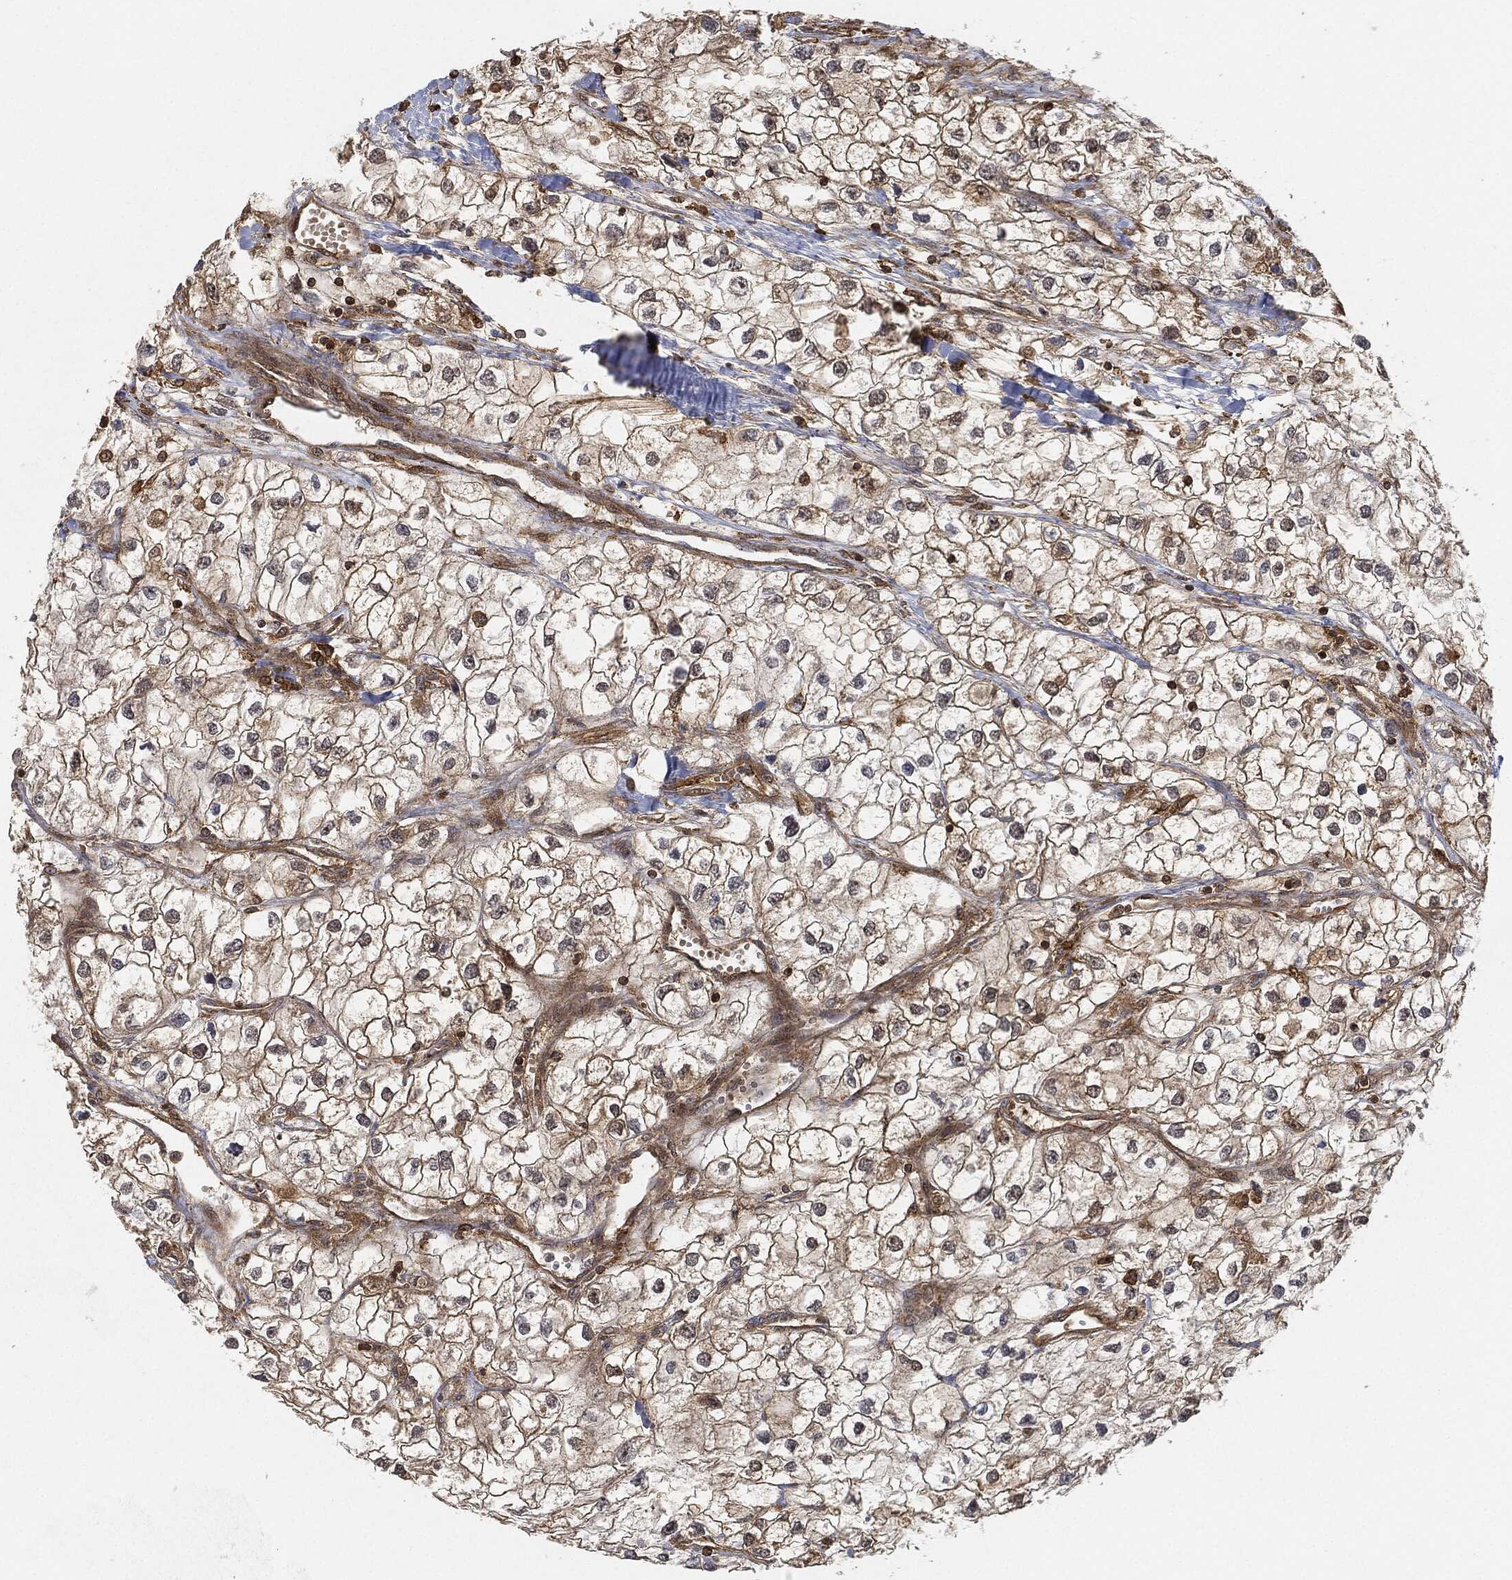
{"staining": {"intensity": "moderate", "quantity": ">75%", "location": "cytoplasmic/membranous"}, "tissue": "renal cancer", "cell_type": "Tumor cells", "image_type": "cancer", "snomed": [{"axis": "morphology", "description": "Adenocarcinoma, NOS"}, {"axis": "topography", "description": "Kidney"}], "caption": "IHC histopathology image of neoplastic tissue: renal cancer stained using immunohistochemistry reveals medium levels of moderate protein expression localized specifically in the cytoplasmic/membranous of tumor cells, appearing as a cytoplasmic/membranous brown color.", "gene": "TPT1", "patient": {"sex": "male", "age": 59}}